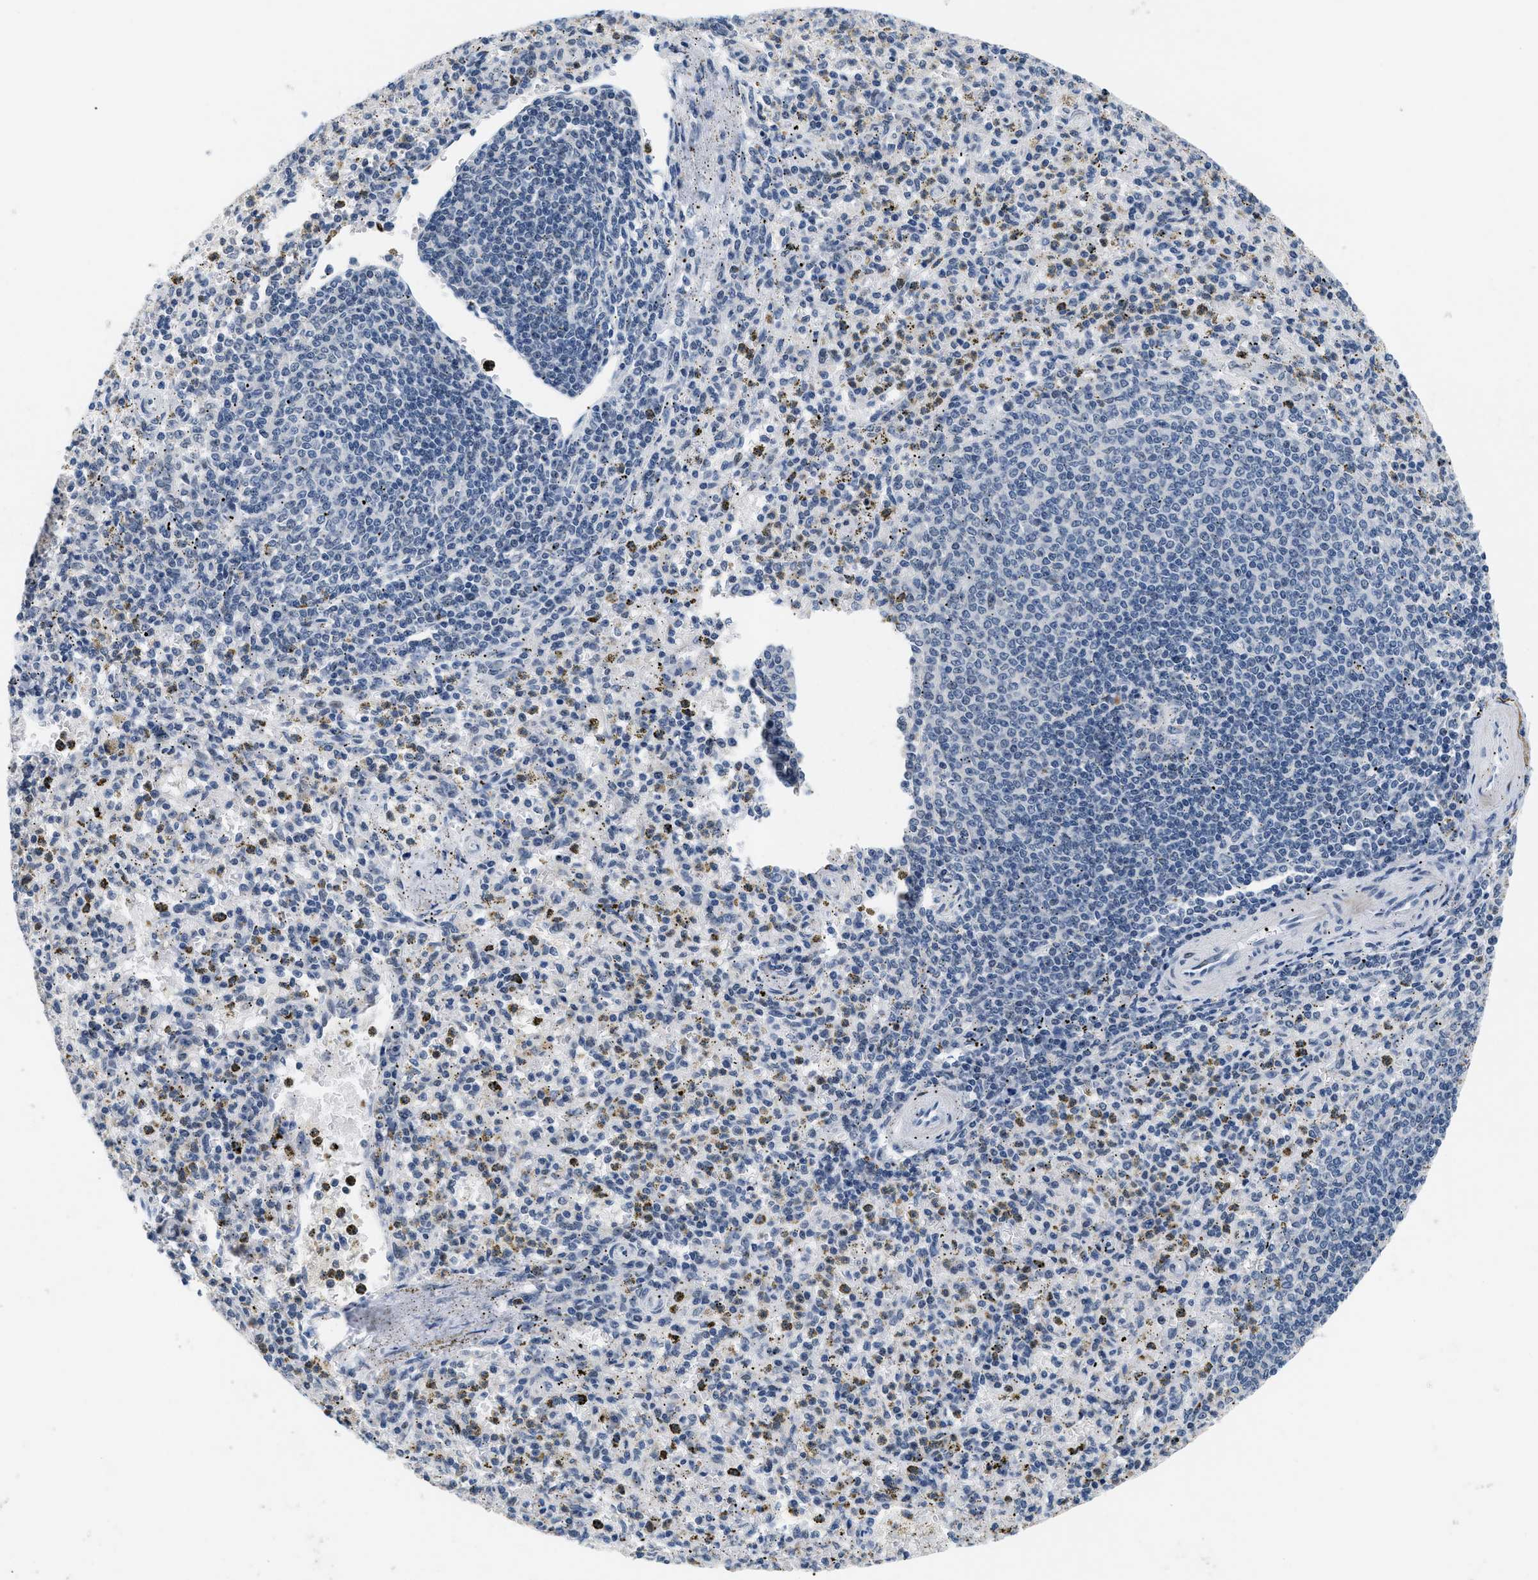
{"staining": {"intensity": "moderate", "quantity": "<25%", "location": "cytoplasmic/membranous"}, "tissue": "spleen", "cell_type": "Cells in red pulp", "image_type": "normal", "snomed": [{"axis": "morphology", "description": "Normal tissue, NOS"}, {"axis": "topography", "description": "Spleen"}], "caption": "Spleen stained with IHC demonstrates moderate cytoplasmic/membranous positivity in approximately <25% of cells in red pulp.", "gene": "KCNC3", "patient": {"sex": "male", "age": 72}}